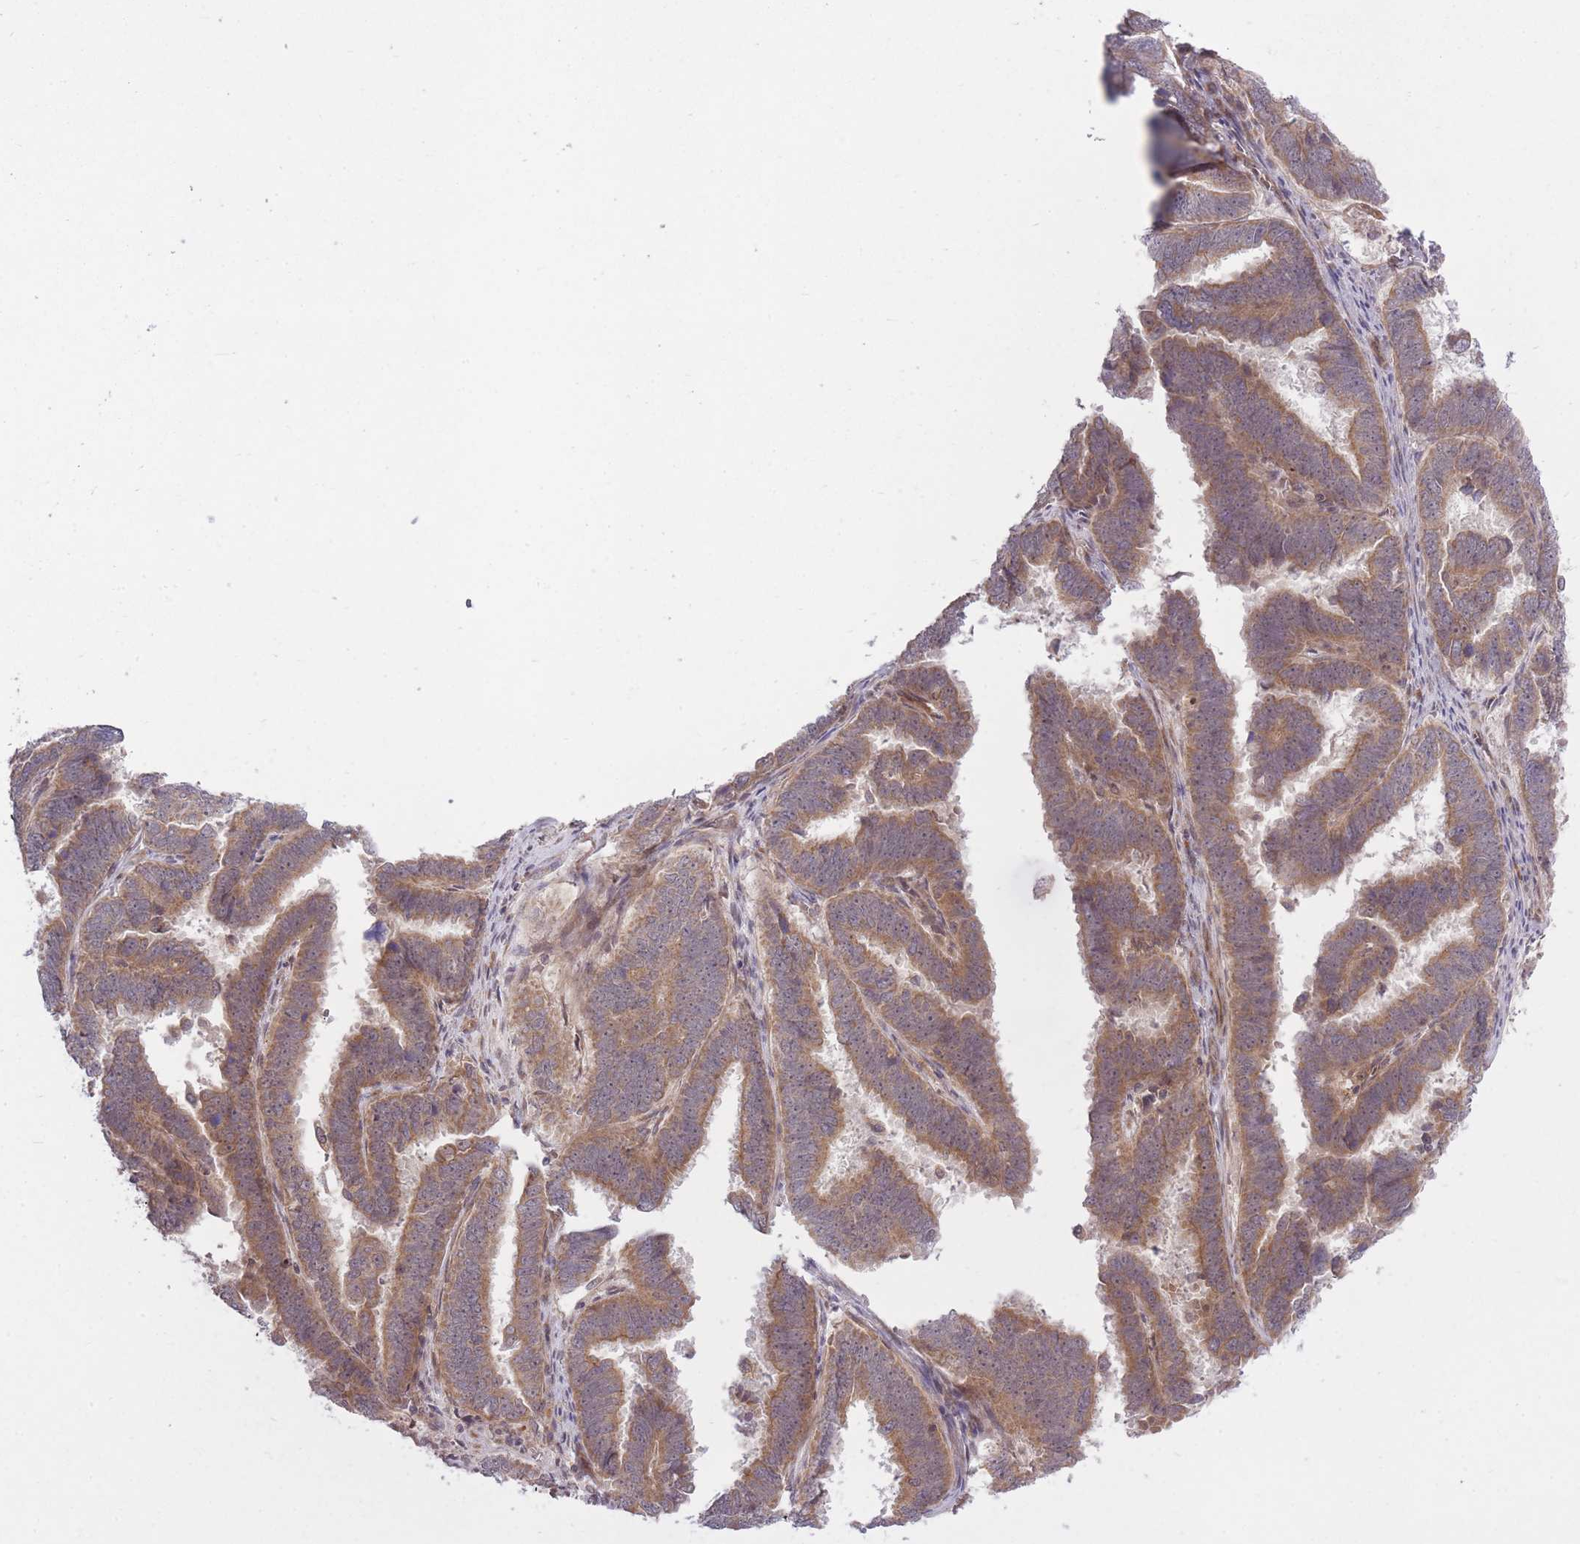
{"staining": {"intensity": "moderate", "quantity": ">75%", "location": "cytoplasmic/membranous"}, "tissue": "endometrial cancer", "cell_type": "Tumor cells", "image_type": "cancer", "snomed": [{"axis": "morphology", "description": "Adenocarcinoma, NOS"}, {"axis": "topography", "description": "Endometrium"}], "caption": "An immunohistochemistry (IHC) micrograph of tumor tissue is shown. Protein staining in brown shows moderate cytoplasmic/membranous positivity in endometrial cancer (adenocarcinoma) within tumor cells.", "gene": "ZNF391", "patient": {"sex": "female", "age": 75}}